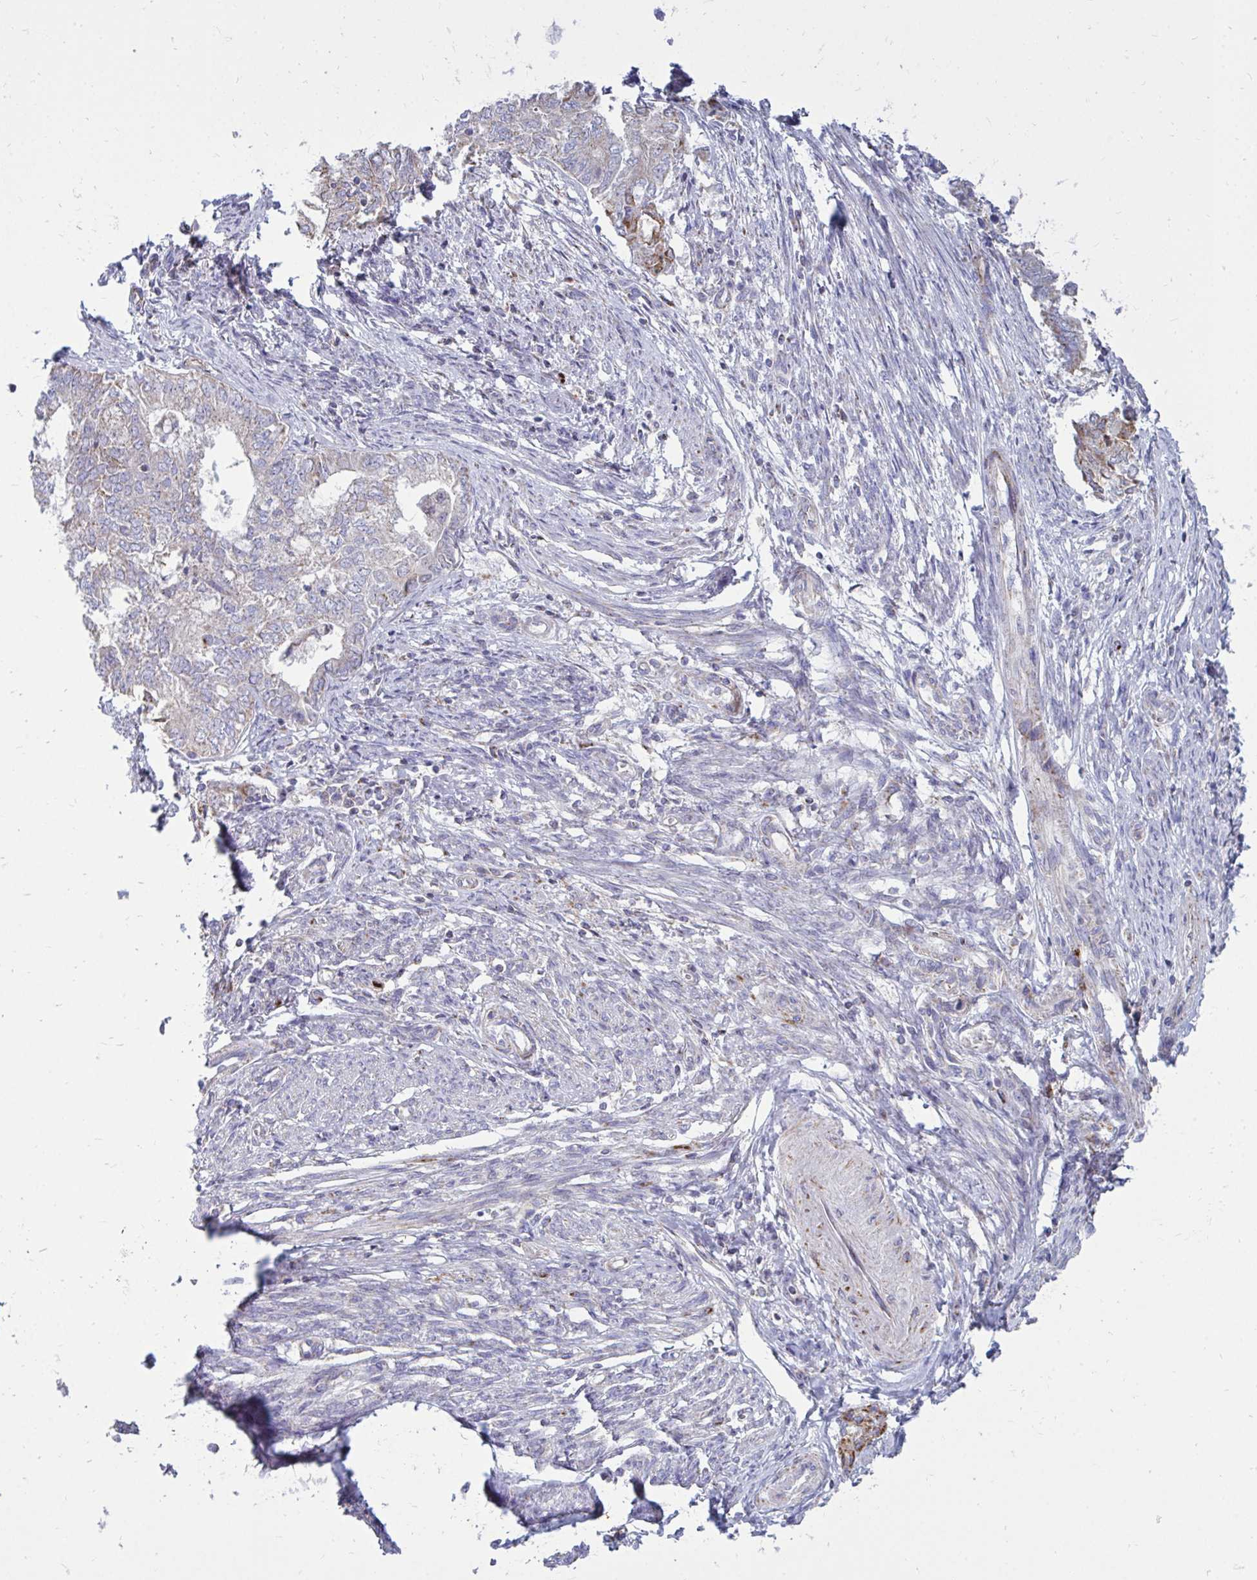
{"staining": {"intensity": "negative", "quantity": "none", "location": "none"}, "tissue": "endometrial cancer", "cell_type": "Tumor cells", "image_type": "cancer", "snomed": [{"axis": "morphology", "description": "Adenocarcinoma, NOS"}, {"axis": "topography", "description": "Endometrium"}], "caption": "Immunohistochemical staining of endometrial cancer (adenocarcinoma) exhibits no significant positivity in tumor cells.", "gene": "OR10R2", "patient": {"sex": "female", "age": 62}}